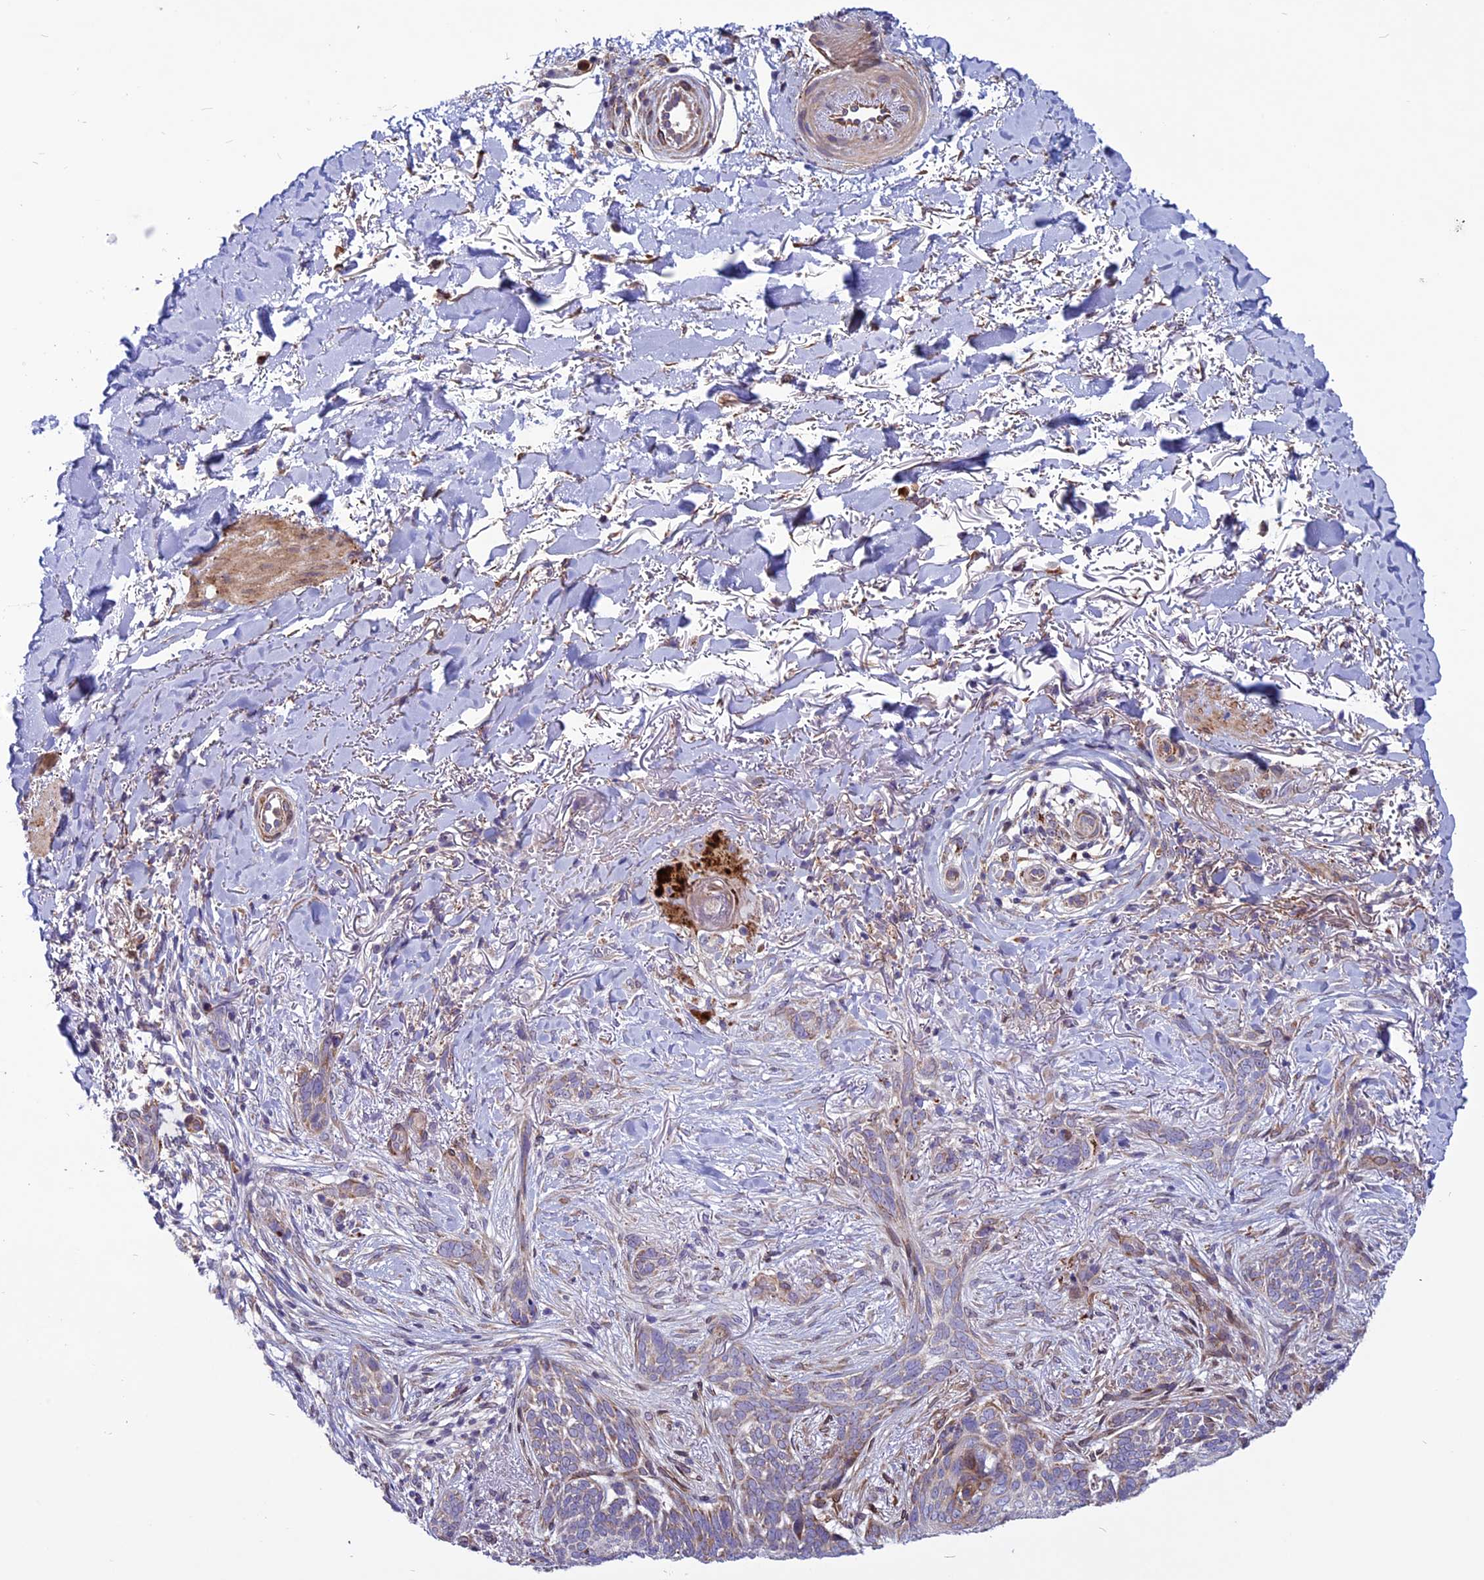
{"staining": {"intensity": "weak", "quantity": "<25%", "location": "cytoplasmic/membranous"}, "tissue": "skin cancer", "cell_type": "Tumor cells", "image_type": "cancer", "snomed": [{"axis": "morphology", "description": "Normal tissue, NOS"}, {"axis": "morphology", "description": "Basal cell carcinoma"}, {"axis": "topography", "description": "Skin"}], "caption": "DAB immunohistochemical staining of skin cancer (basal cell carcinoma) demonstrates no significant staining in tumor cells. (DAB IHC with hematoxylin counter stain).", "gene": "MIEF2", "patient": {"sex": "female", "age": 67}}